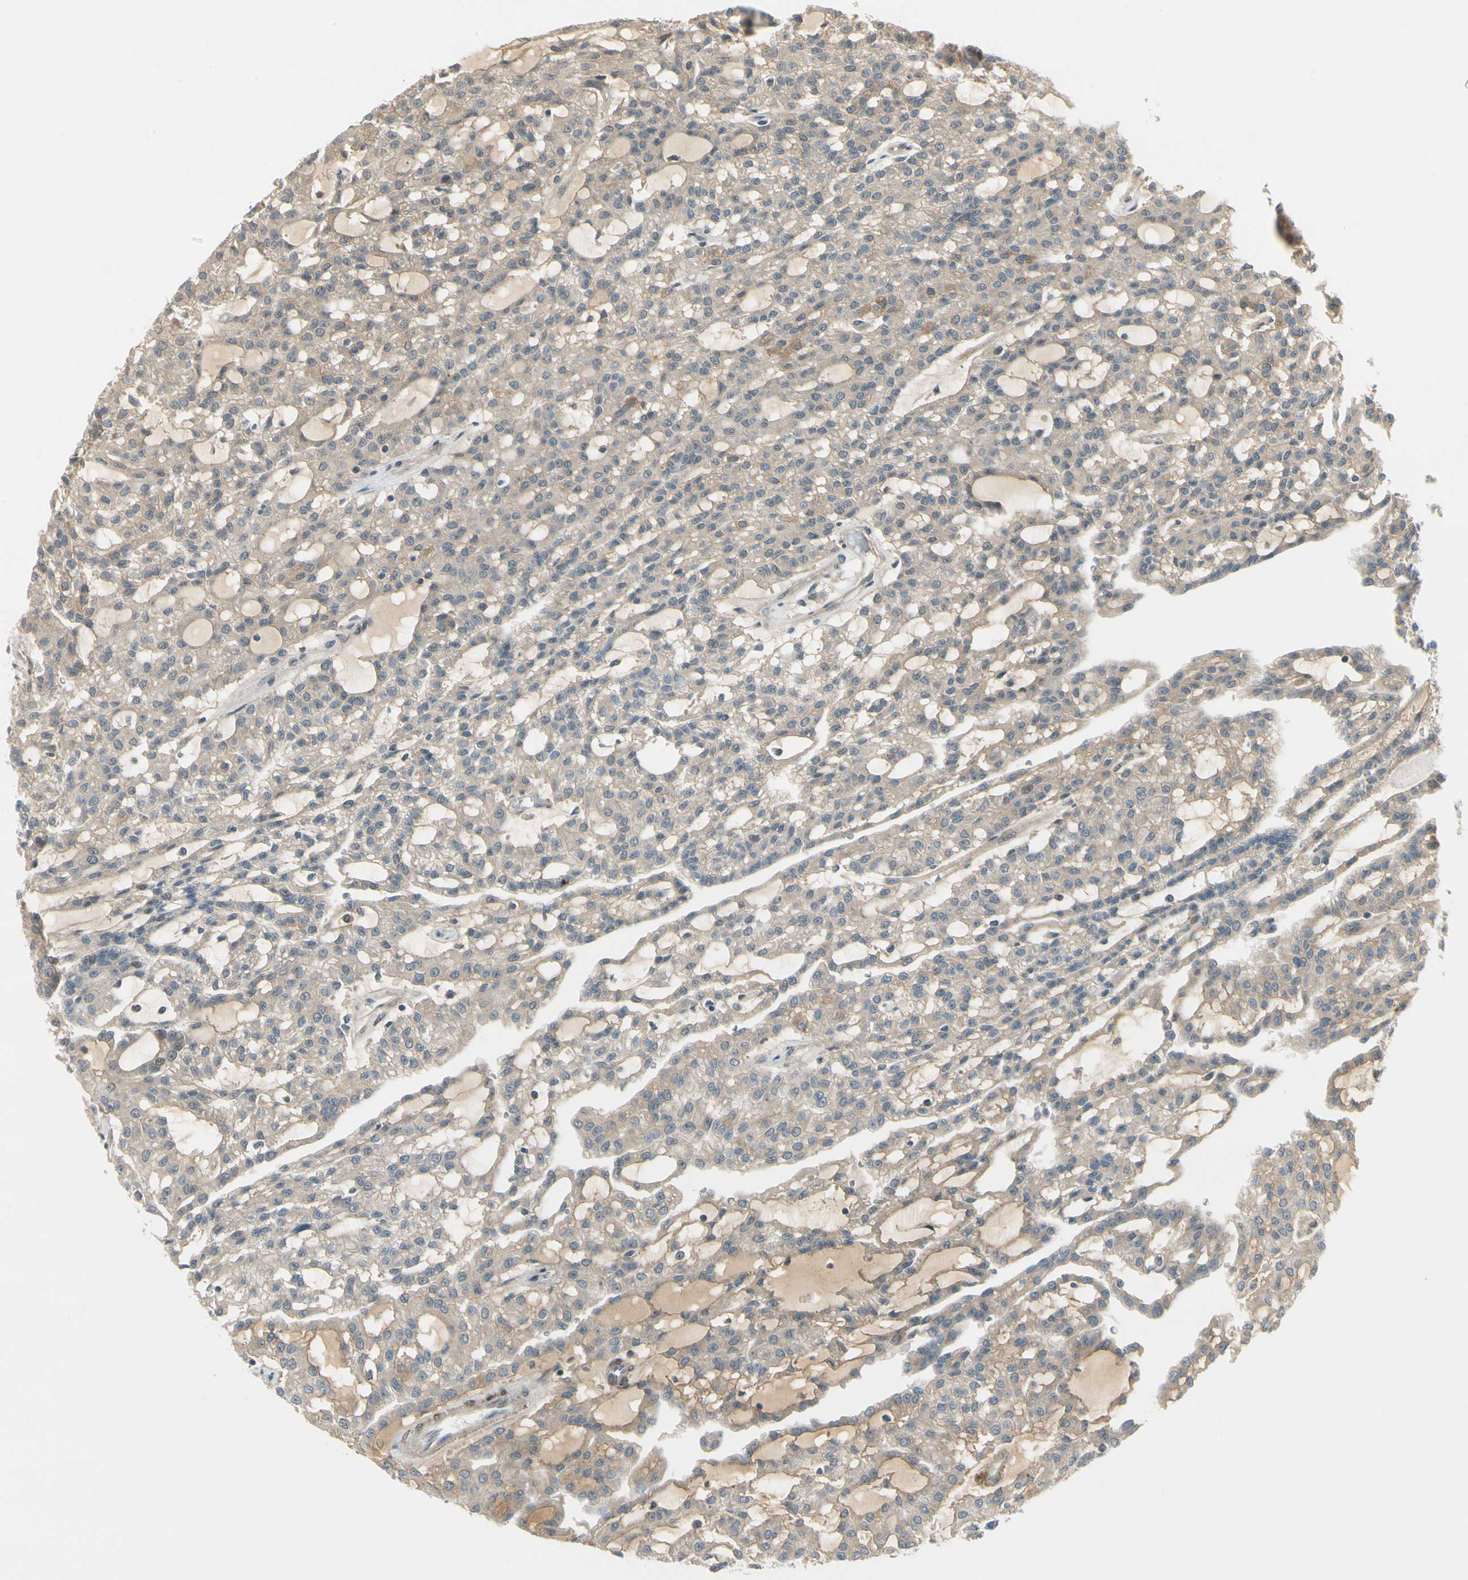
{"staining": {"intensity": "weak", "quantity": "25%-75%", "location": "cytoplasmic/membranous"}, "tissue": "renal cancer", "cell_type": "Tumor cells", "image_type": "cancer", "snomed": [{"axis": "morphology", "description": "Adenocarcinoma, NOS"}, {"axis": "topography", "description": "Kidney"}], "caption": "Immunohistochemical staining of renal adenocarcinoma displays weak cytoplasmic/membranous protein staining in about 25%-75% of tumor cells.", "gene": "EPHB3", "patient": {"sex": "male", "age": 63}}